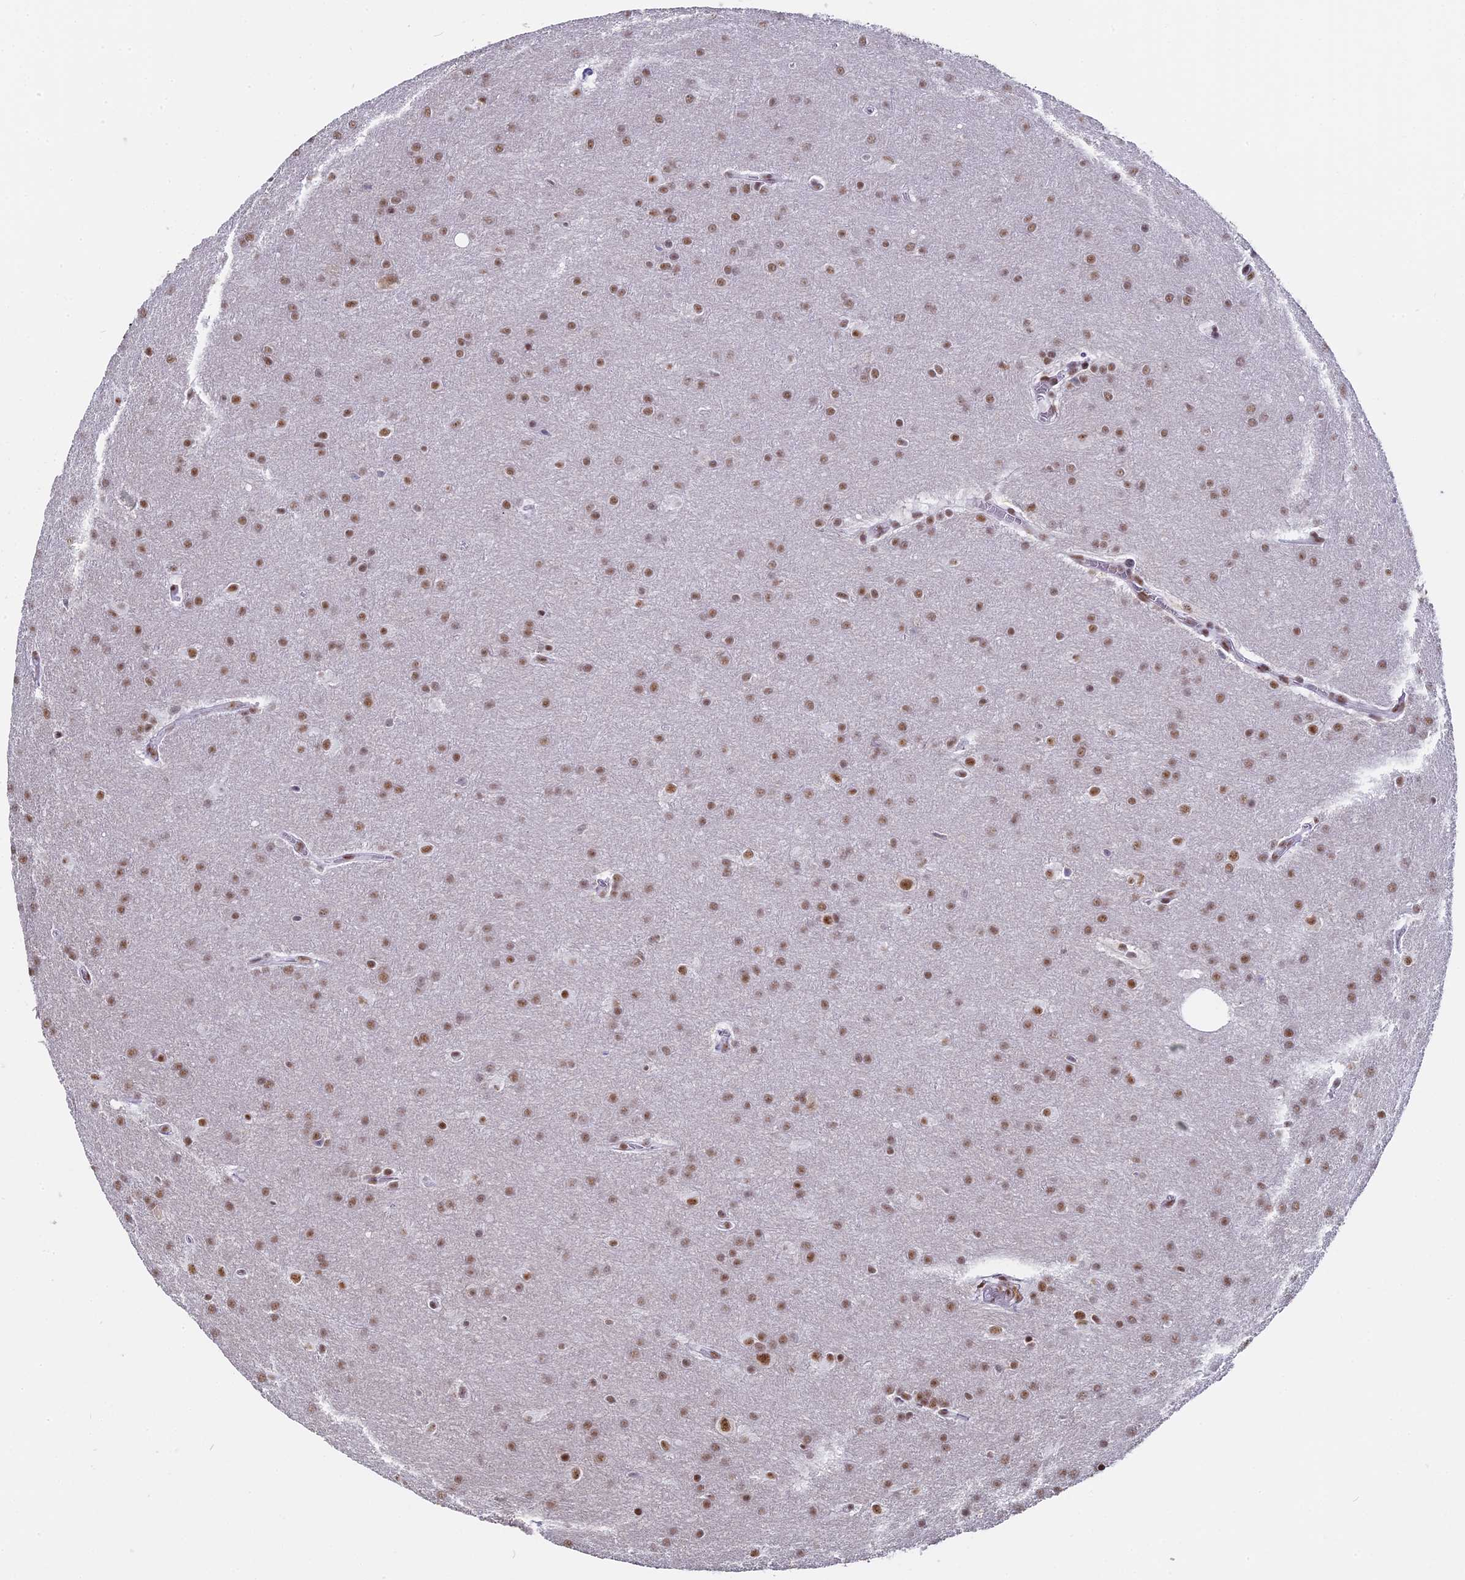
{"staining": {"intensity": "moderate", "quantity": ">75%", "location": "nuclear"}, "tissue": "glioma", "cell_type": "Tumor cells", "image_type": "cancer", "snomed": [{"axis": "morphology", "description": "Glioma, malignant, Low grade"}, {"axis": "topography", "description": "Brain"}], "caption": "DAB (3,3'-diaminobenzidine) immunohistochemical staining of human malignant glioma (low-grade) reveals moderate nuclear protein staining in about >75% of tumor cells. (IHC, brightfield microscopy, high magnification).", "gene": "CD2BP2", "patient": {"sex": "female", "age": 32}}